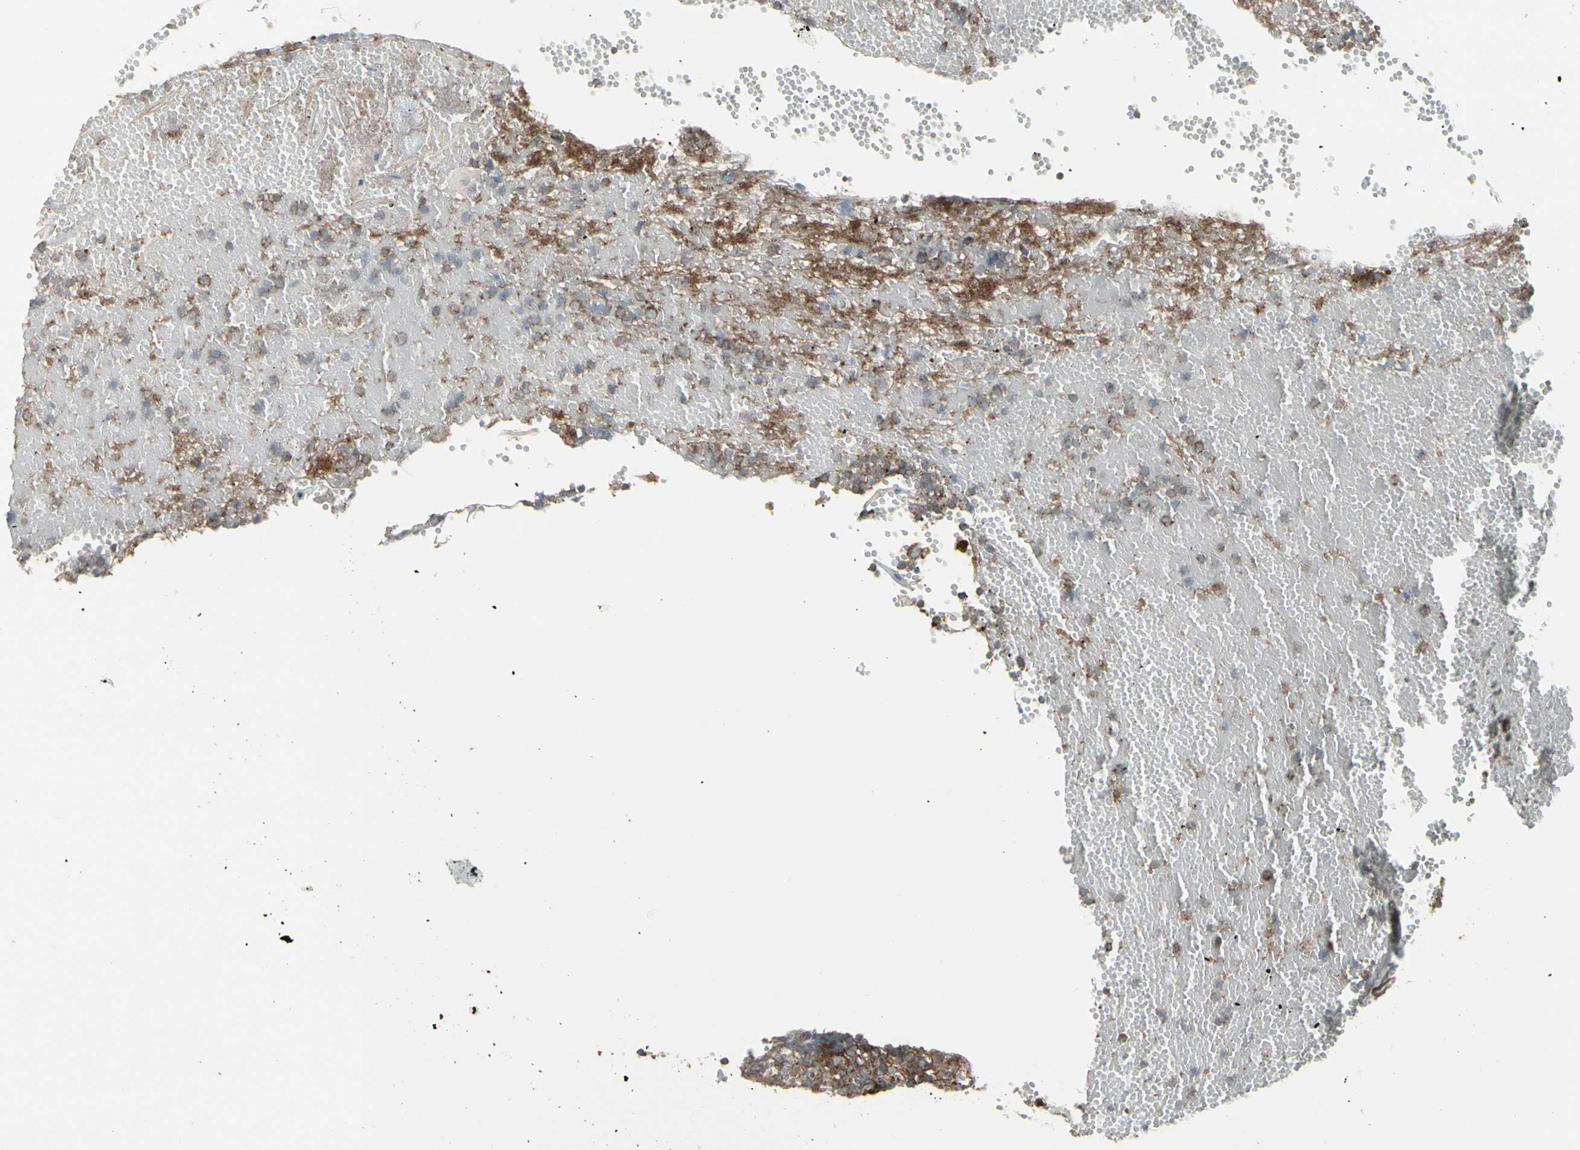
{"staining": {"intensity": "strong", "quantity": ">75%", "location": "cytoplasmic/membranous"}, "tissue": "tonsil", "cell_type": "Germinal center cells", "image_type": "normal", "snomed": [{"axis": "morphology", "description": "Normal tissue, NOS"}, {"axis": "topography", "description": "Tonsil"}], "caption": "Germinal center cells demonstrate high levels of strong cytoplasmic/membranous staining in about >75% of cells in unremarkable tonsil.", "gene": "EPS15", "patient": {"sex": "female", "age": 40}}